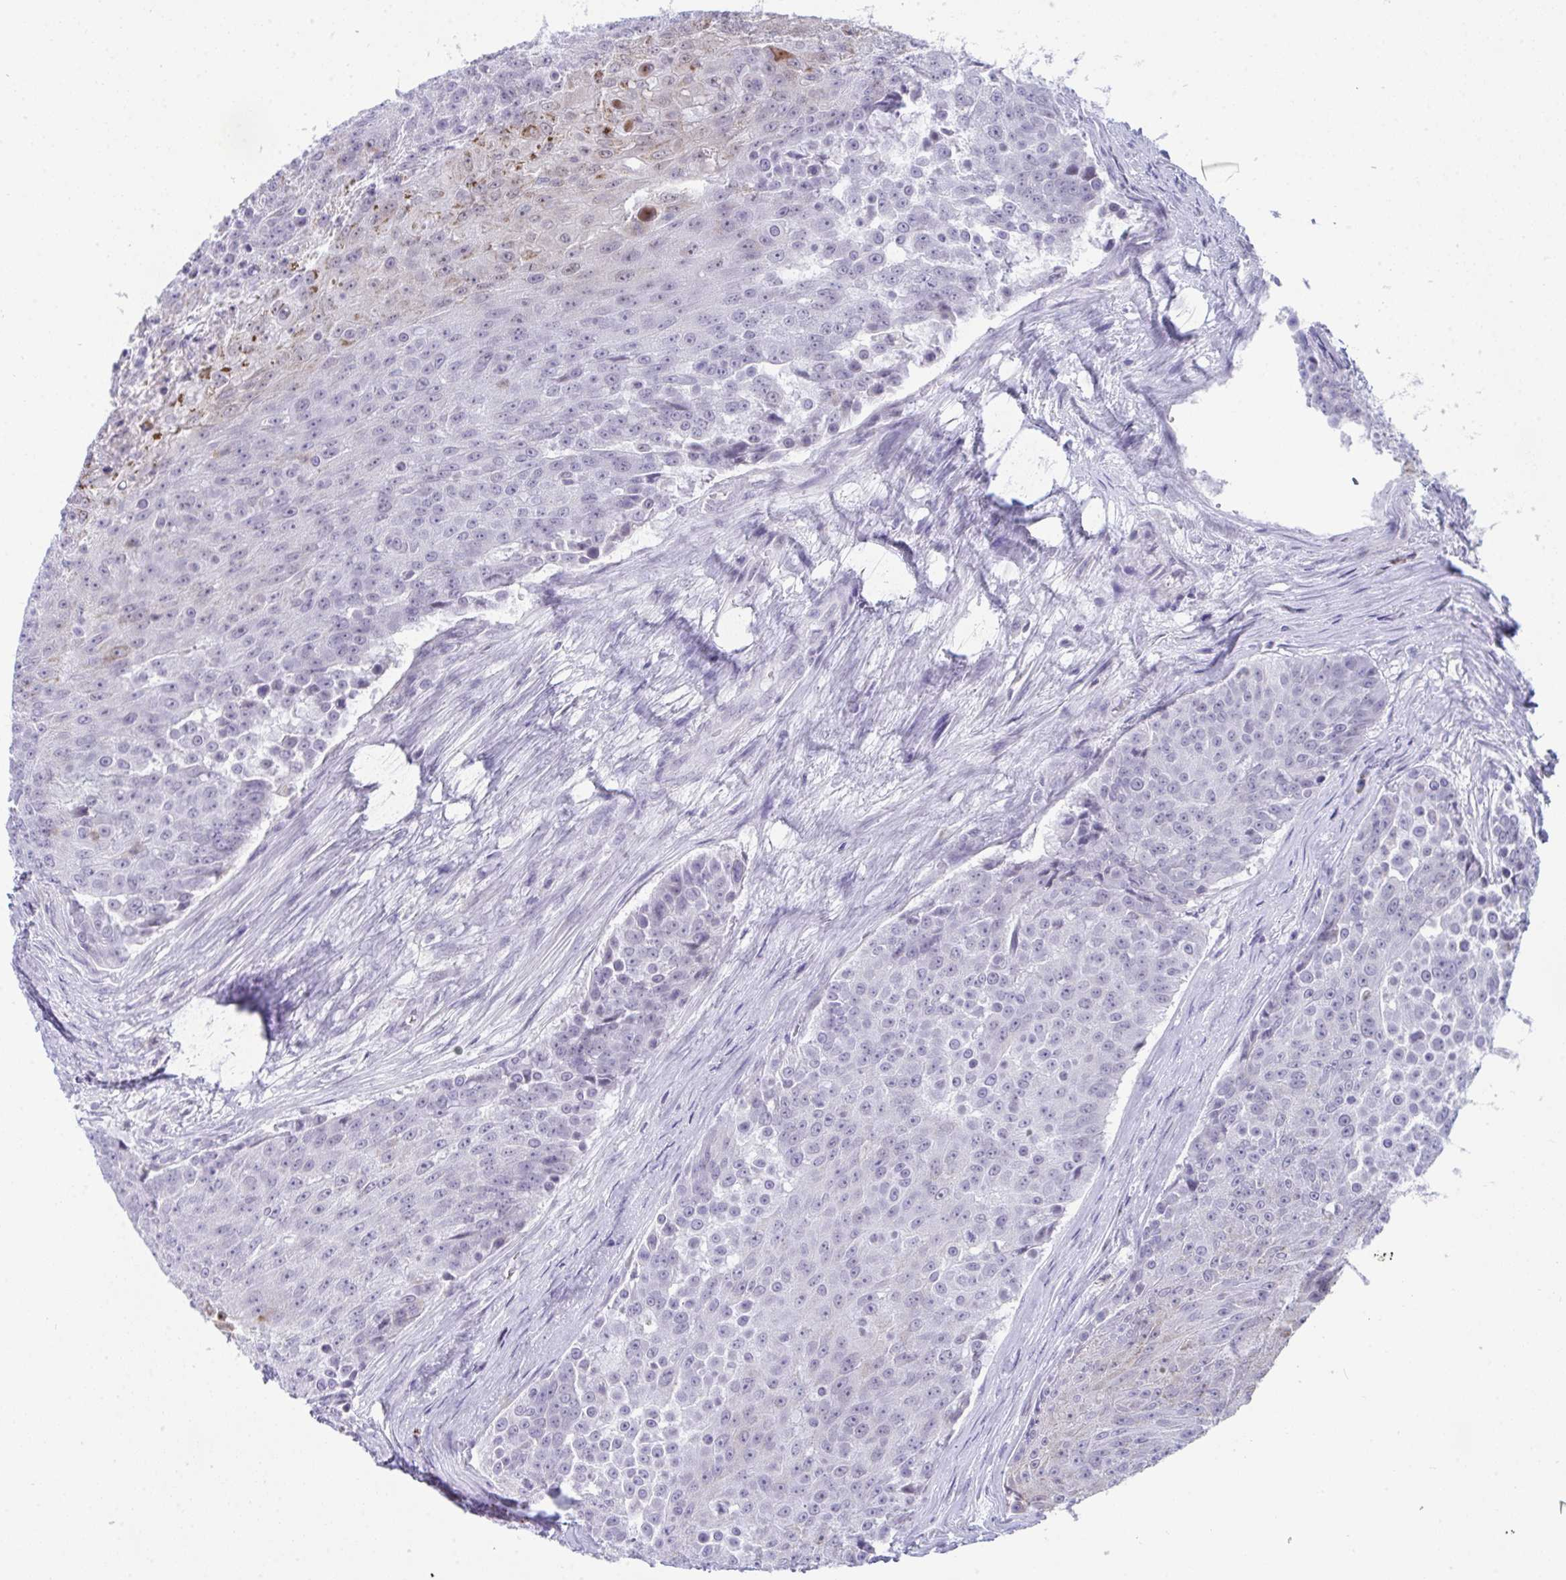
{"staining": {"intensity": "weak", "quantity": "<25%", "location": "cytoplasmic/membranous"}, "tissue": "urothelial cancer", "cell_type": "Tumor cells", "image_type": "cancer", "snomed": [{"axis": "morphology", "description": "Urothelial carcinoma, High grade"}, {"axis": "topography", "description": "Urinary bladder"}], "caption": "An image of urothelial cancer stained for a protein exhibits no brown staining in tumor cells.", "gene": "PLA2G12B", "patient": {"sex": "female", "age": 63}}